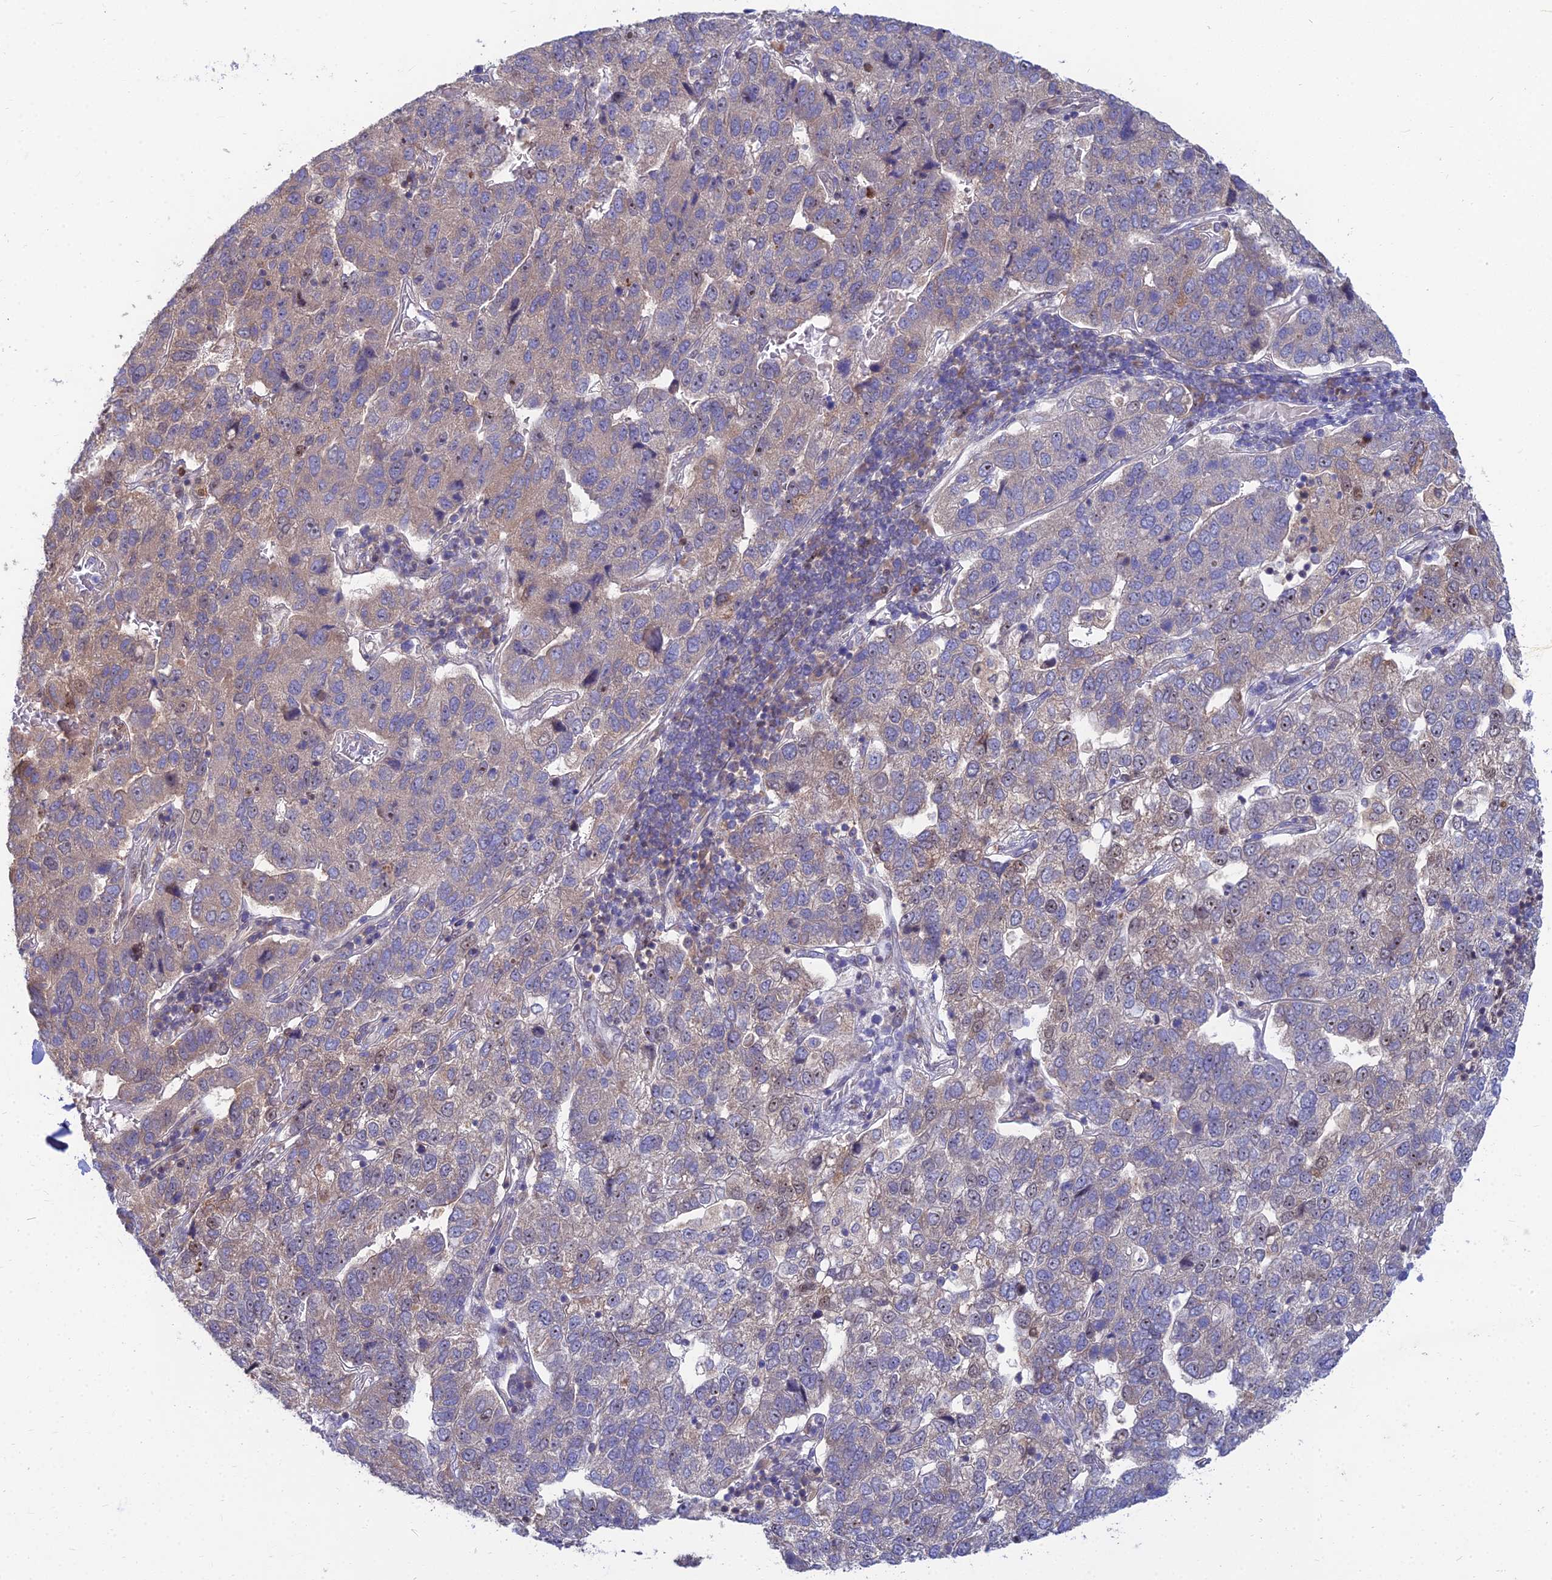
{"staining": {"intensity": "weak", "quantity": "<25%", "location": "cytoplasmic/membranous"}, "tissue": "pancreatic cancer", "cell_type": "Tumor cells", "image_type": "cancer", "snomed": [{"axis": "morphology", "description": "Adenocarcinoma, NOS"}, {"axis": "topography", "description": "Pancreas"}], "caption": "Immunohistochemistry of pancreatic adenocarcinoma shows no expression in tumor cells.", "gene": "DNPEP", "patient": {"sex": "female", "age": 61}}